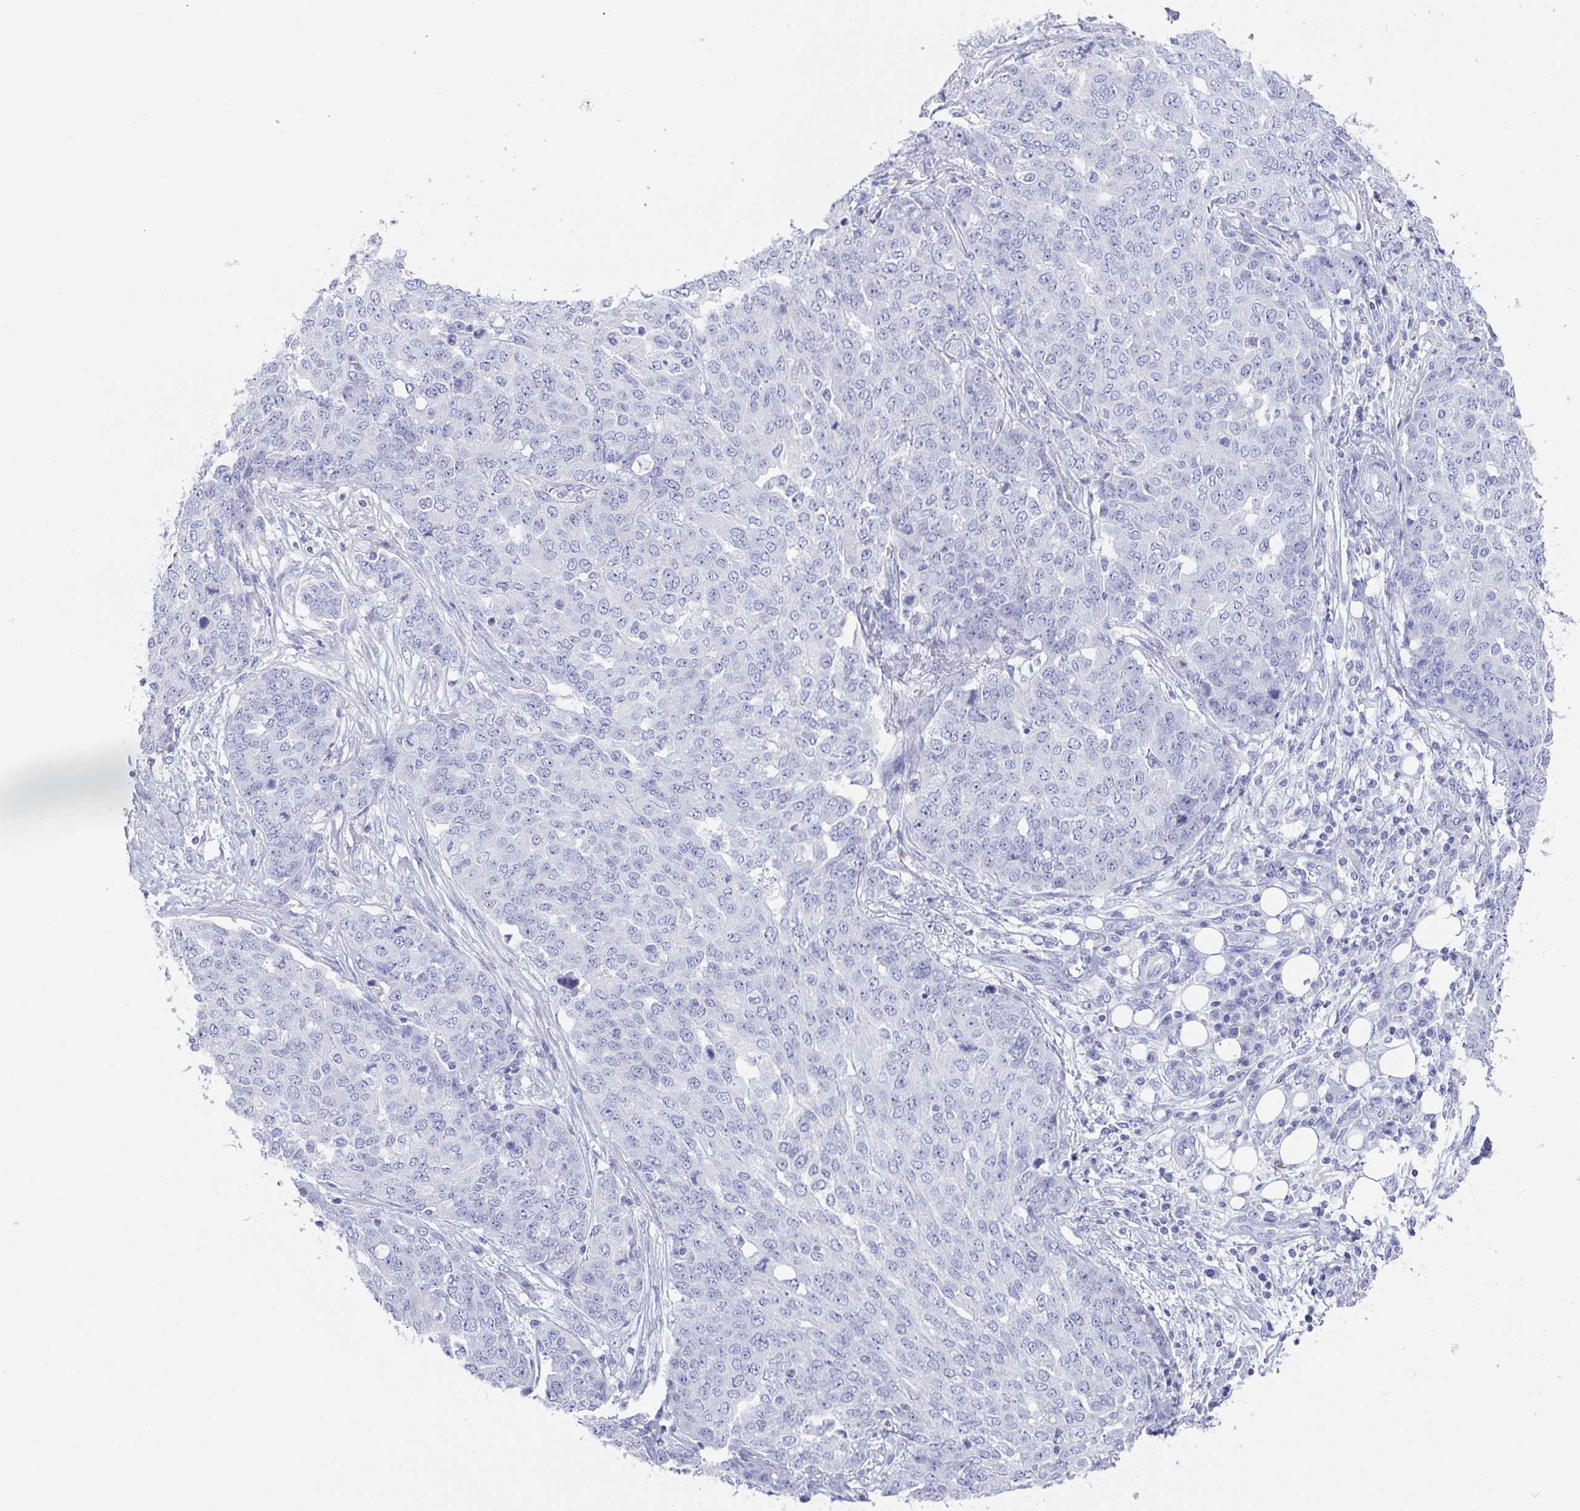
{"staining": {"intensity": "negative", "quantity": "none", "location": "none"}, "tissue": "ovarian cancer", "cell_type": "Tumor cells", "image_type": "cancer", "snomed": [{"axis": "morphology", "description": "Cystadenocarcinoma, serous, NOS"}, {"axis": "topography", "description": "Soft tissue"}, {"axis": "topography", "description": "Ovary"}], "caption": "High power microscopy image of an IHC histopathology image of ovarian serous cystadenocarcinoma, revealing no significant expression in tumor cells.", "gene": "PLA2G1B", "patient": {"sex": "female", "age": 57}}